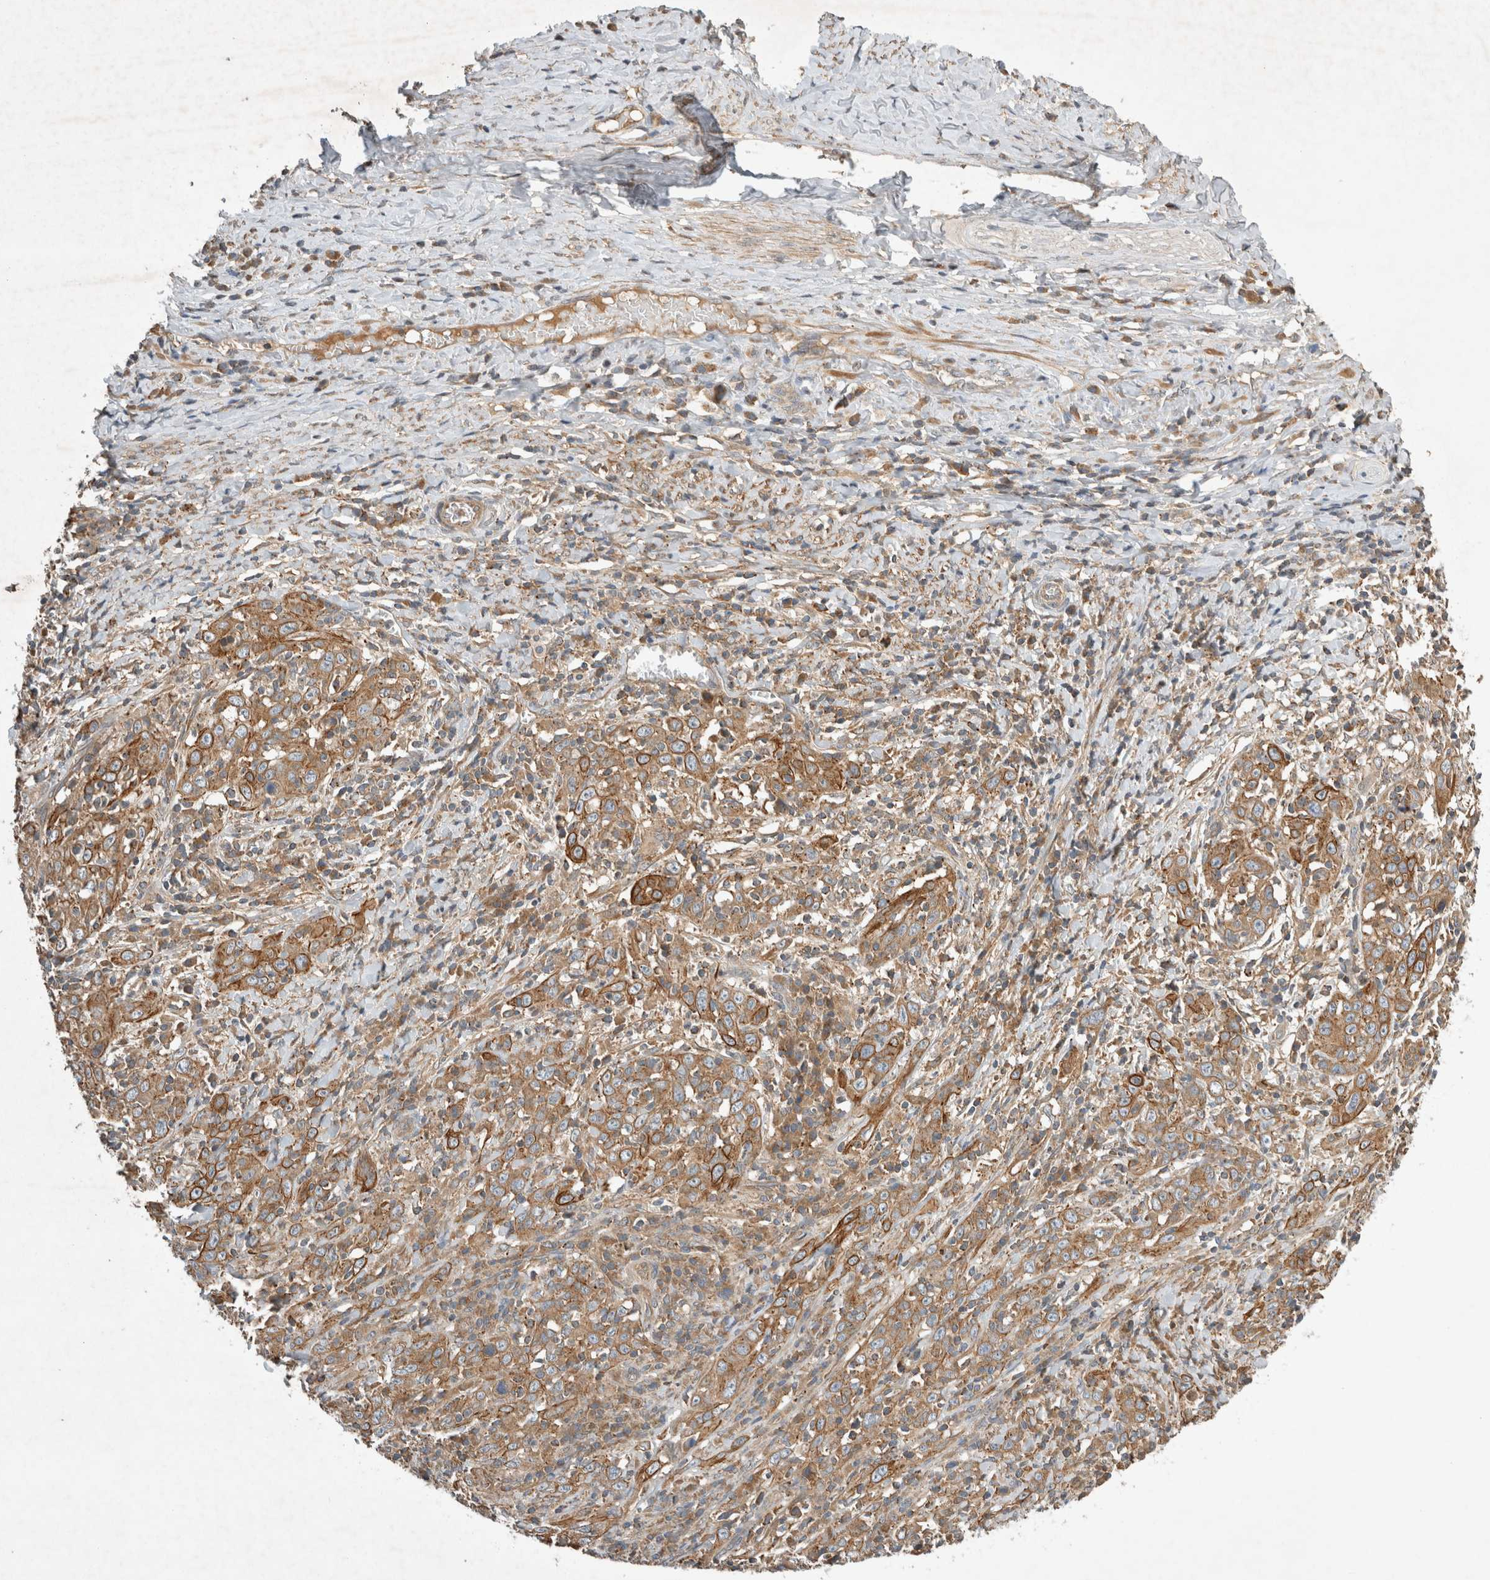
{"staining": {"intensity": "moderate", "quantity": ">75%", "location": "cytoplasmic/membranous"}, "tissue": "cervical cancer", "cell_type": "Tumor cells", "image_type": "cancer", "snomed": [{"axis": "morphology", "description": "Squamous cell carcinoma, NOS"}, {"axis": "topography", "description": "Cervix"}], "caption": "Tumor cells exhibit medium levels of moderate cytoplasmic/membranous expression in approximately >75% of cells in human cervical cancer (squamous cell carcinoma).", "gene": "ARMC9", "patient": {"sex": "female", "age": 46}}